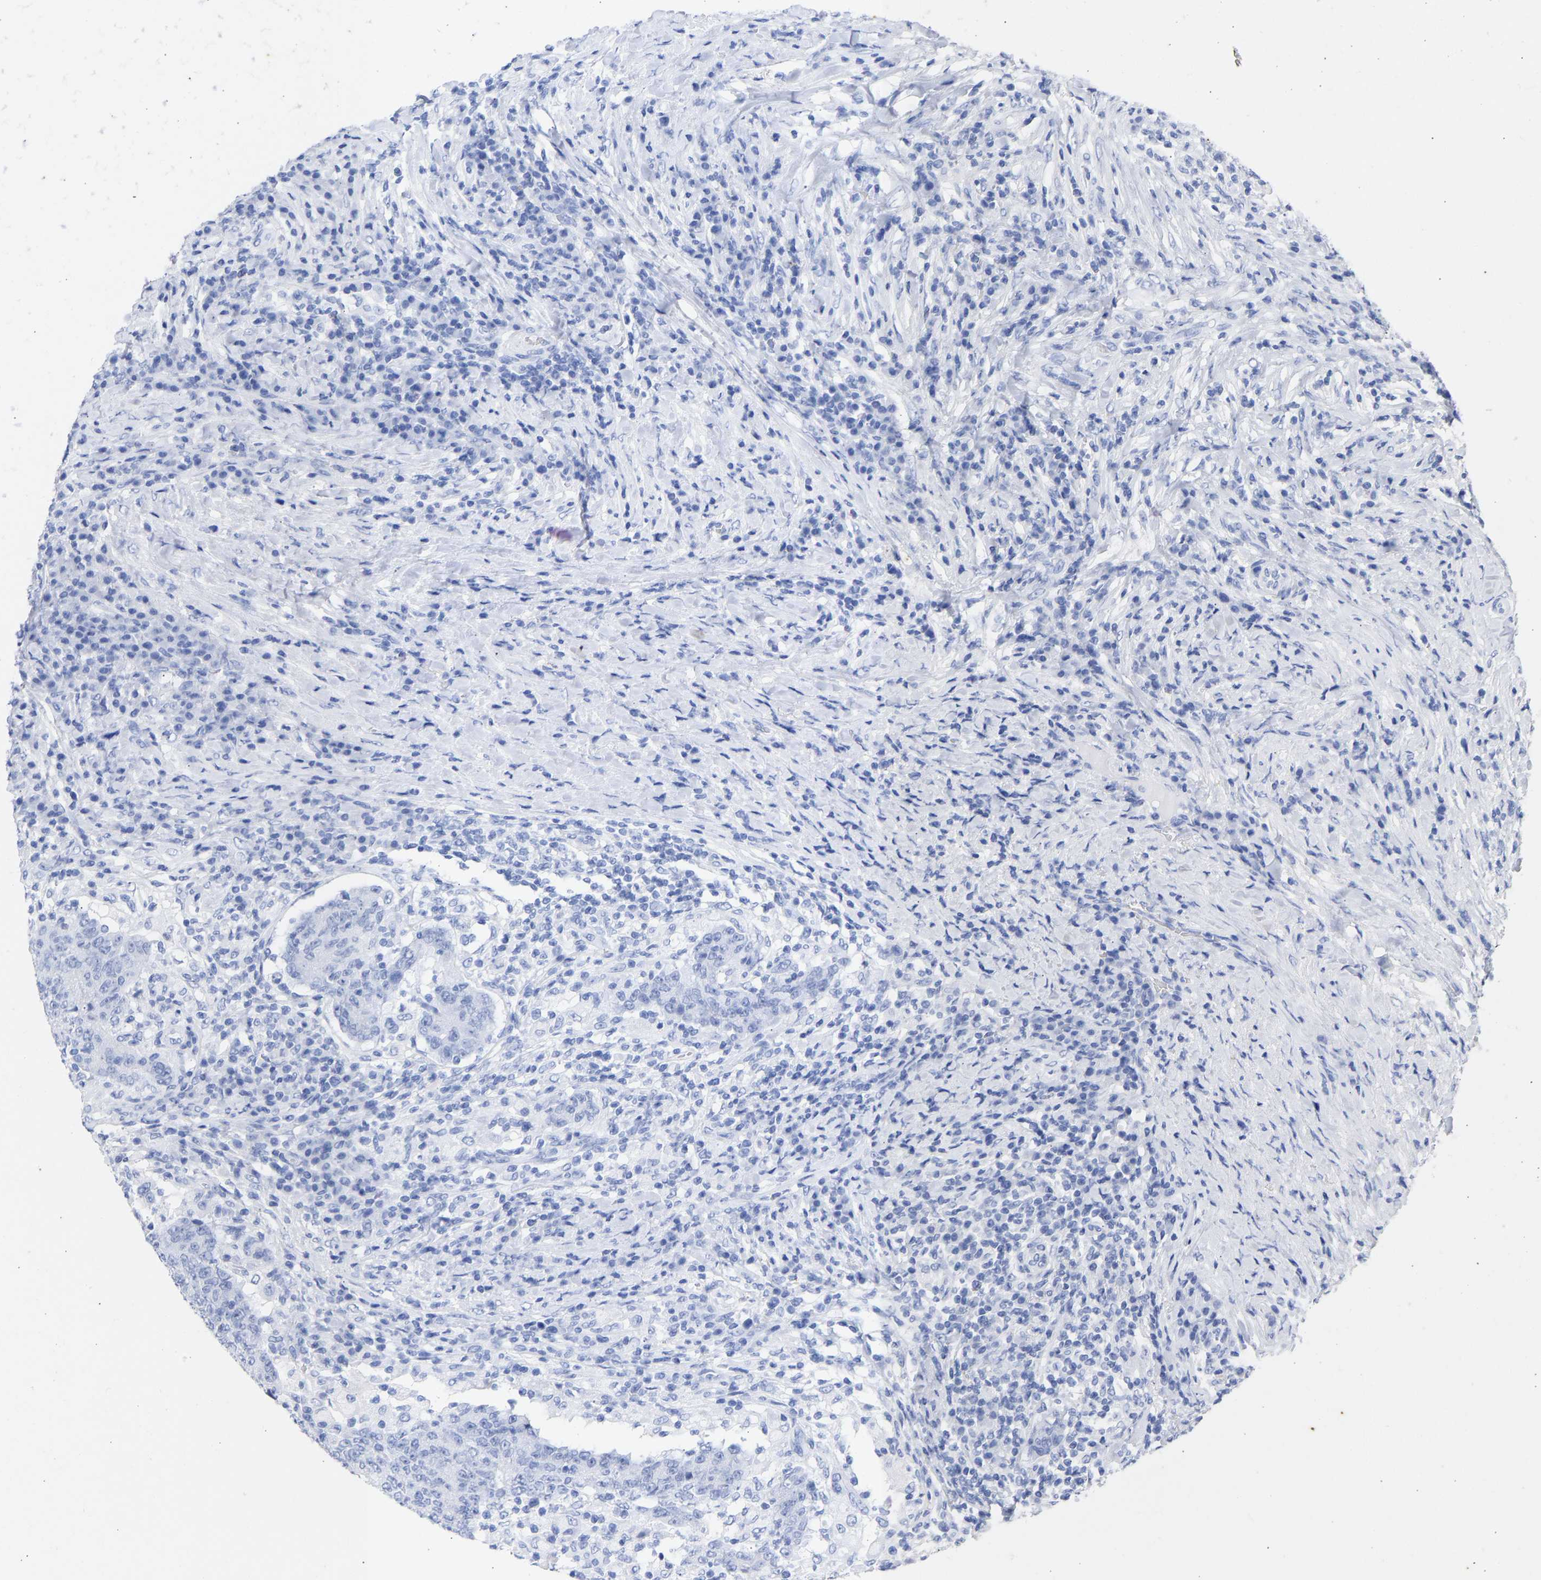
{"staining": {"intensity": "negative", "quantity": "none", "location": "none"}, "tissue": "colorectal cancer", "cell_type": "Tumor cells", "image_type": "cancer", "snomed": [{"axis": "morphology", "description": "Normal tissue, NOS"}, {"axis": "morphology", "description": "Adenocarcinoma, NOS"}, {"axis": "topography", "description": "Colon"}], "caption": "High power microscopy histopathology image of an IHC image of colorectal cancer, revealing no significant positivity in tumor cells. (Stains: DAB immunohistochemistry (IHC) with hematoxylin counter stain, Microscopy: brightfield microscopy at high magnification).", "gene": "KRT1", "patient": {"sex": "female", "age": 75}}